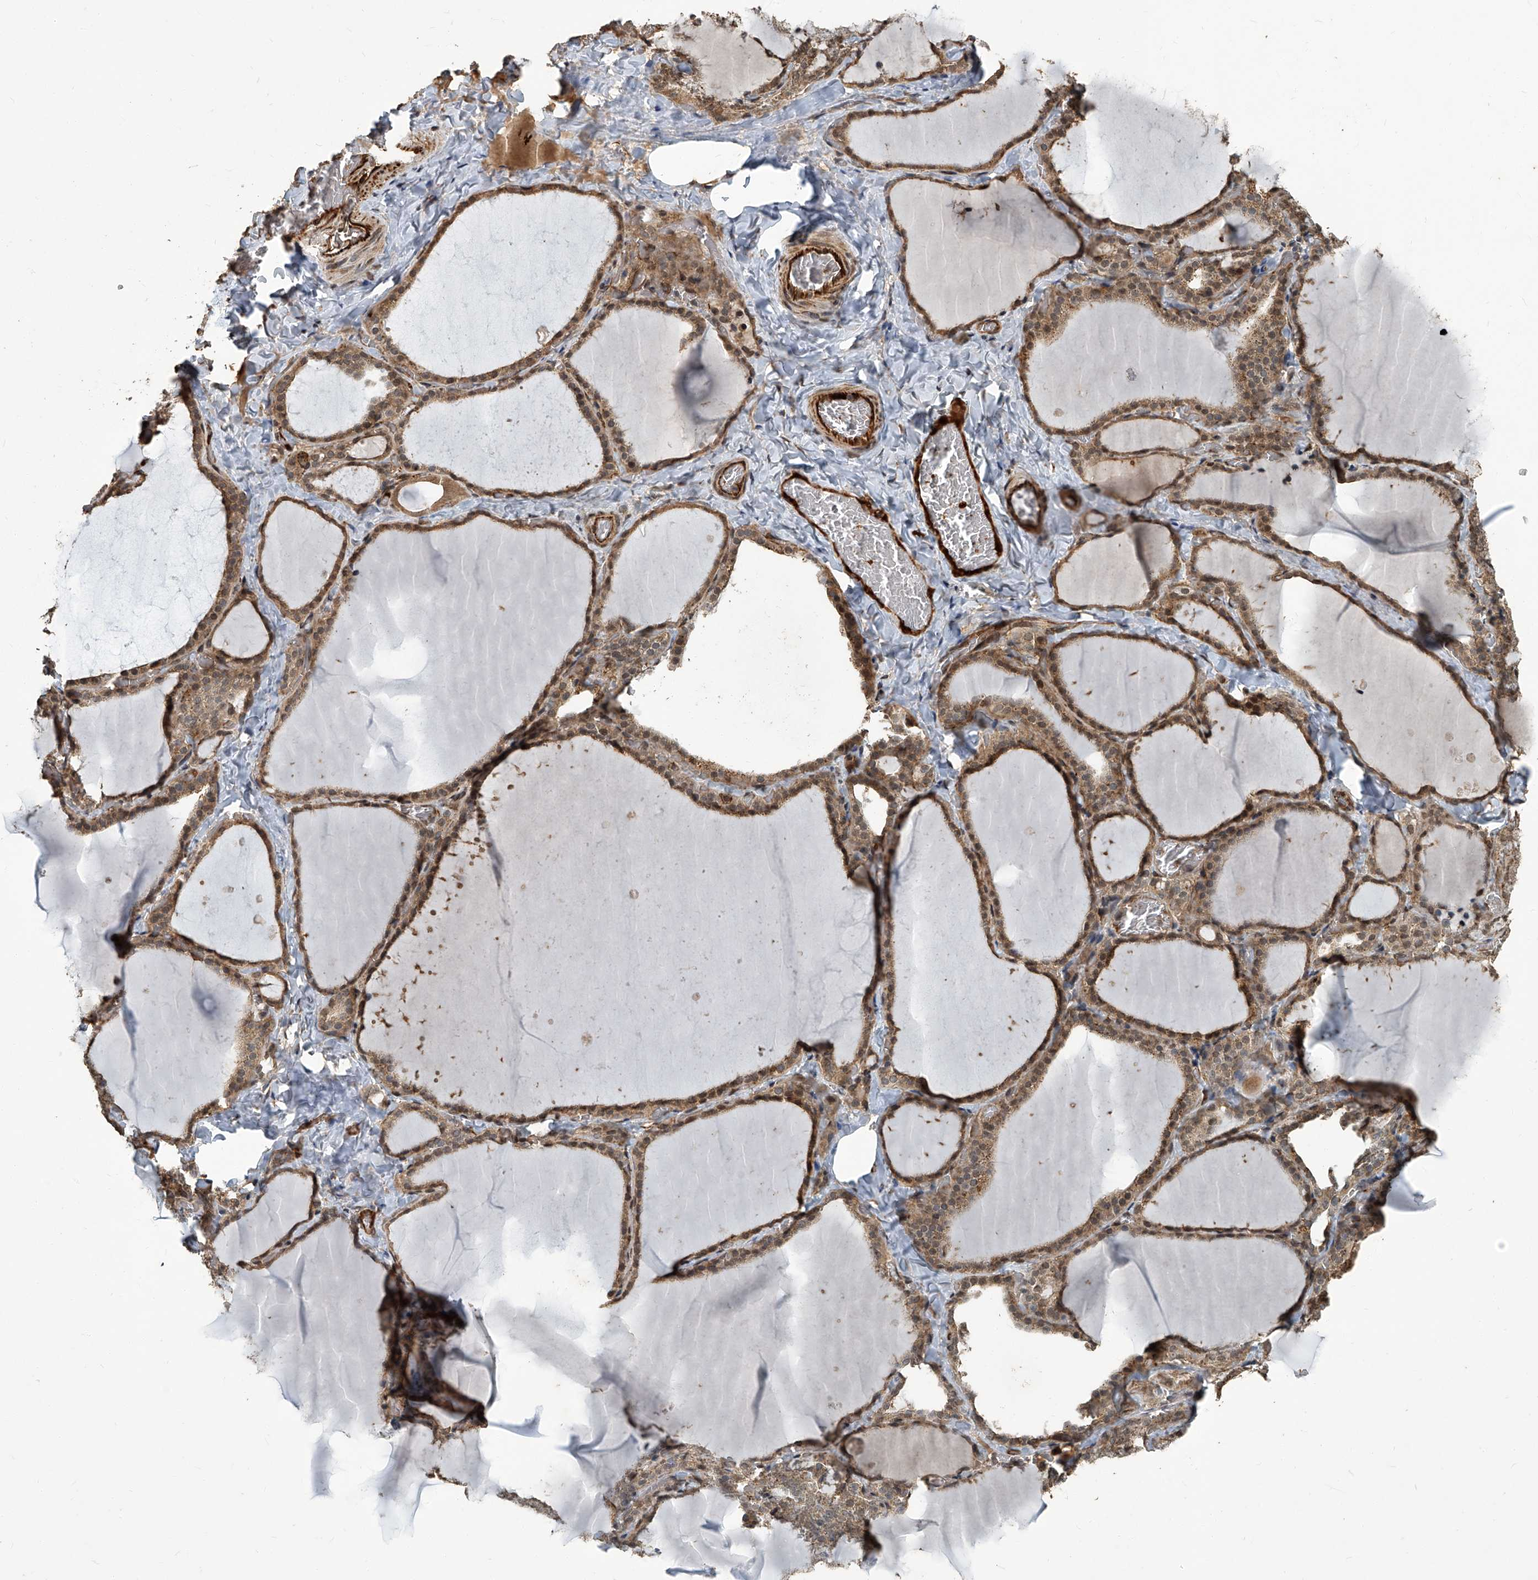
{"staining": {"intensity": "moderate", "quantity": ">75%", "location": "cytoplasmic/membranous"}, "tissue": "thyroid gland", "cell_type": "Glandular cells", "image_type": "normal", "snomed": [{"axis": "morphology", "description": "Normal tissue, NOS"}, {"axis": "topography", "description": "Thyroid gland"}], "caption": "Glandular cells display medium levels of moderate cytoplasmic/membranous positivity in approximately >75% of cells in normal human thyroid gland. (IHC, brightfield microscopy, high magnification).", "gene": "GPR132", "patient": {"sex": "female", "age": 22}}